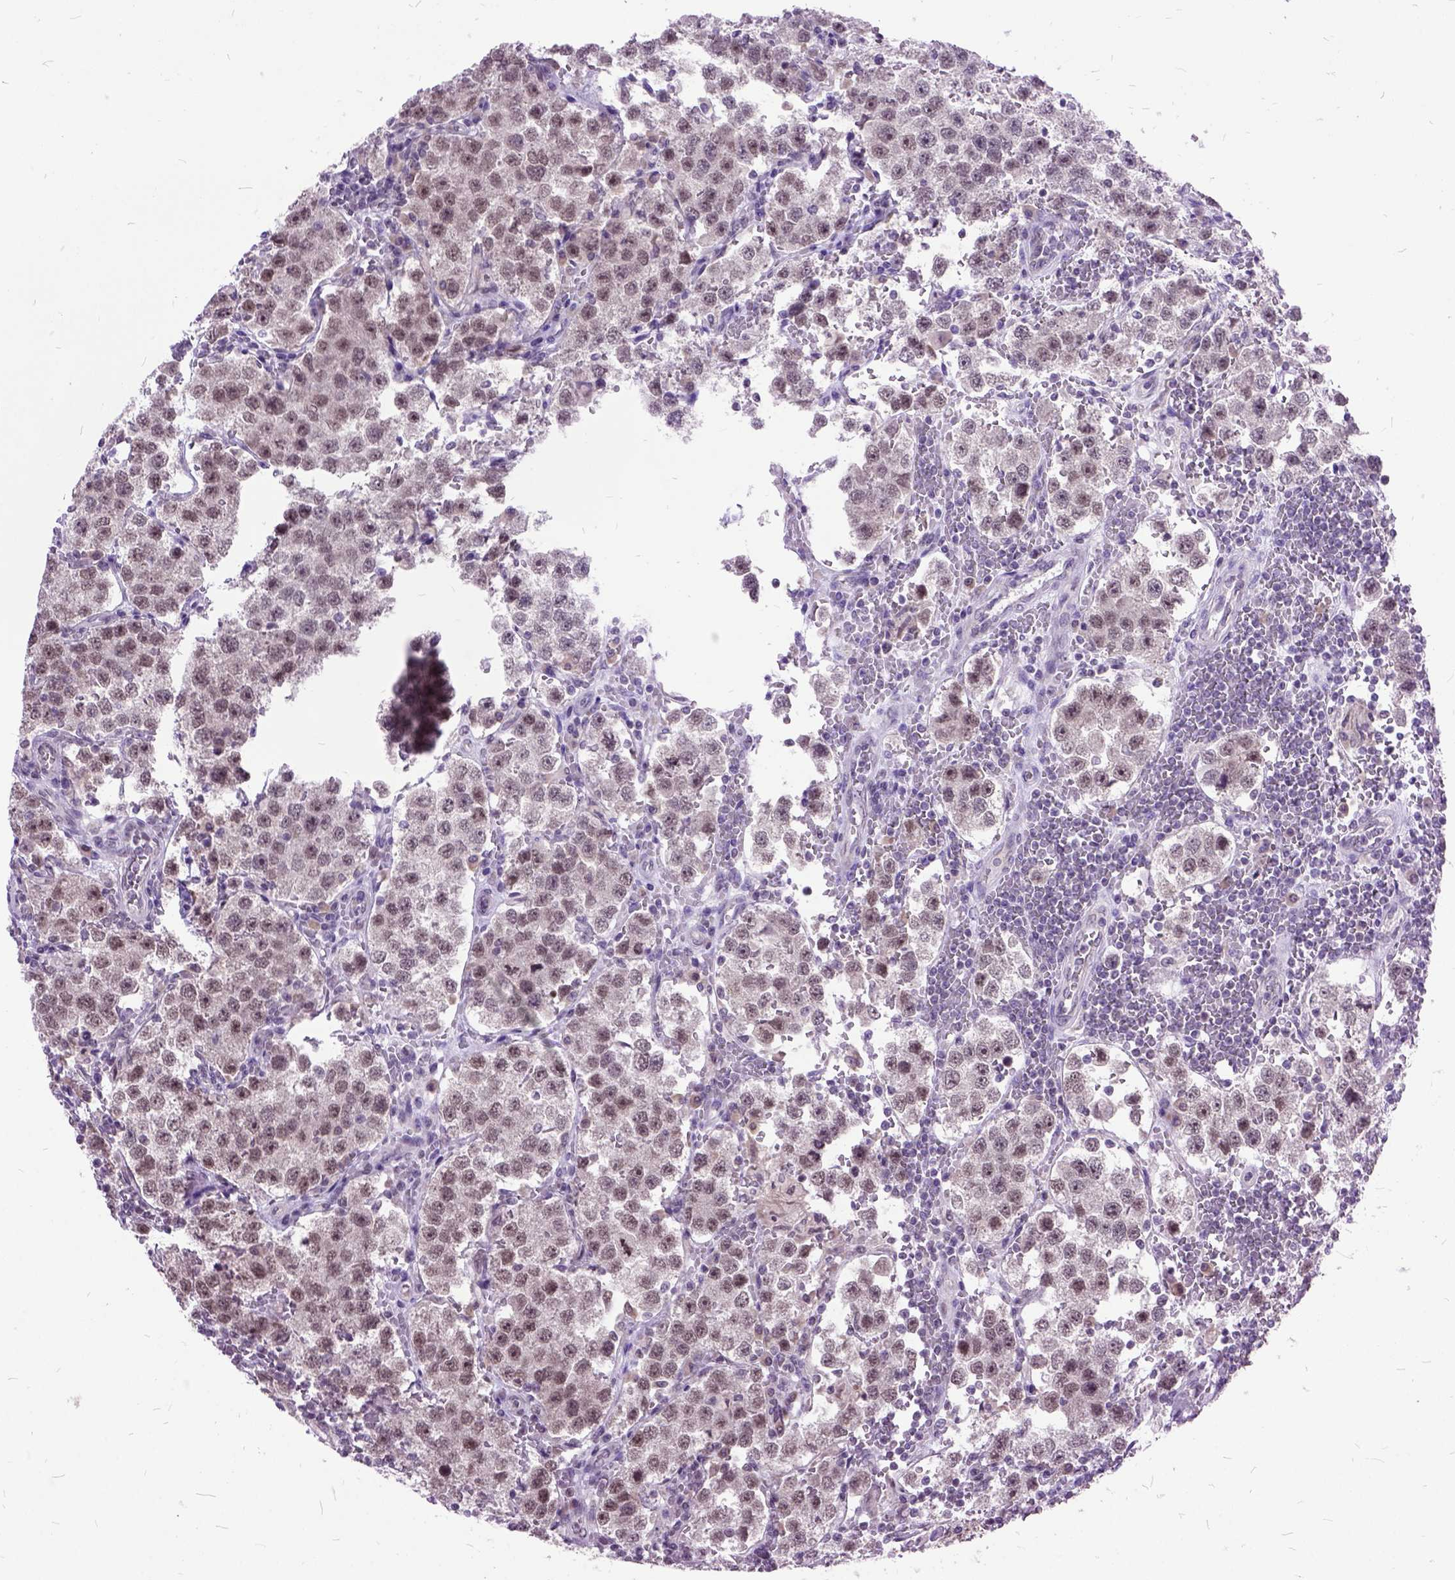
{"staining": {"intensity": "moderate", "quantity": ">75%", "location": "nuclear"}, "tissue": "testis cancer", "cell_type": "Tumor cells", "image_type": "cancer", "snomed": [{"axis": "morphology", "description": "Seminoma, NOS"}, {"axis": "topography", "description": "Testis"}], "caption": "A brown stain highlights moderate nuclear staining of a protein in human testis seminoma tumor cells.", "gene": "ORC5", "patient": {"sex": "male", "age": 37}}